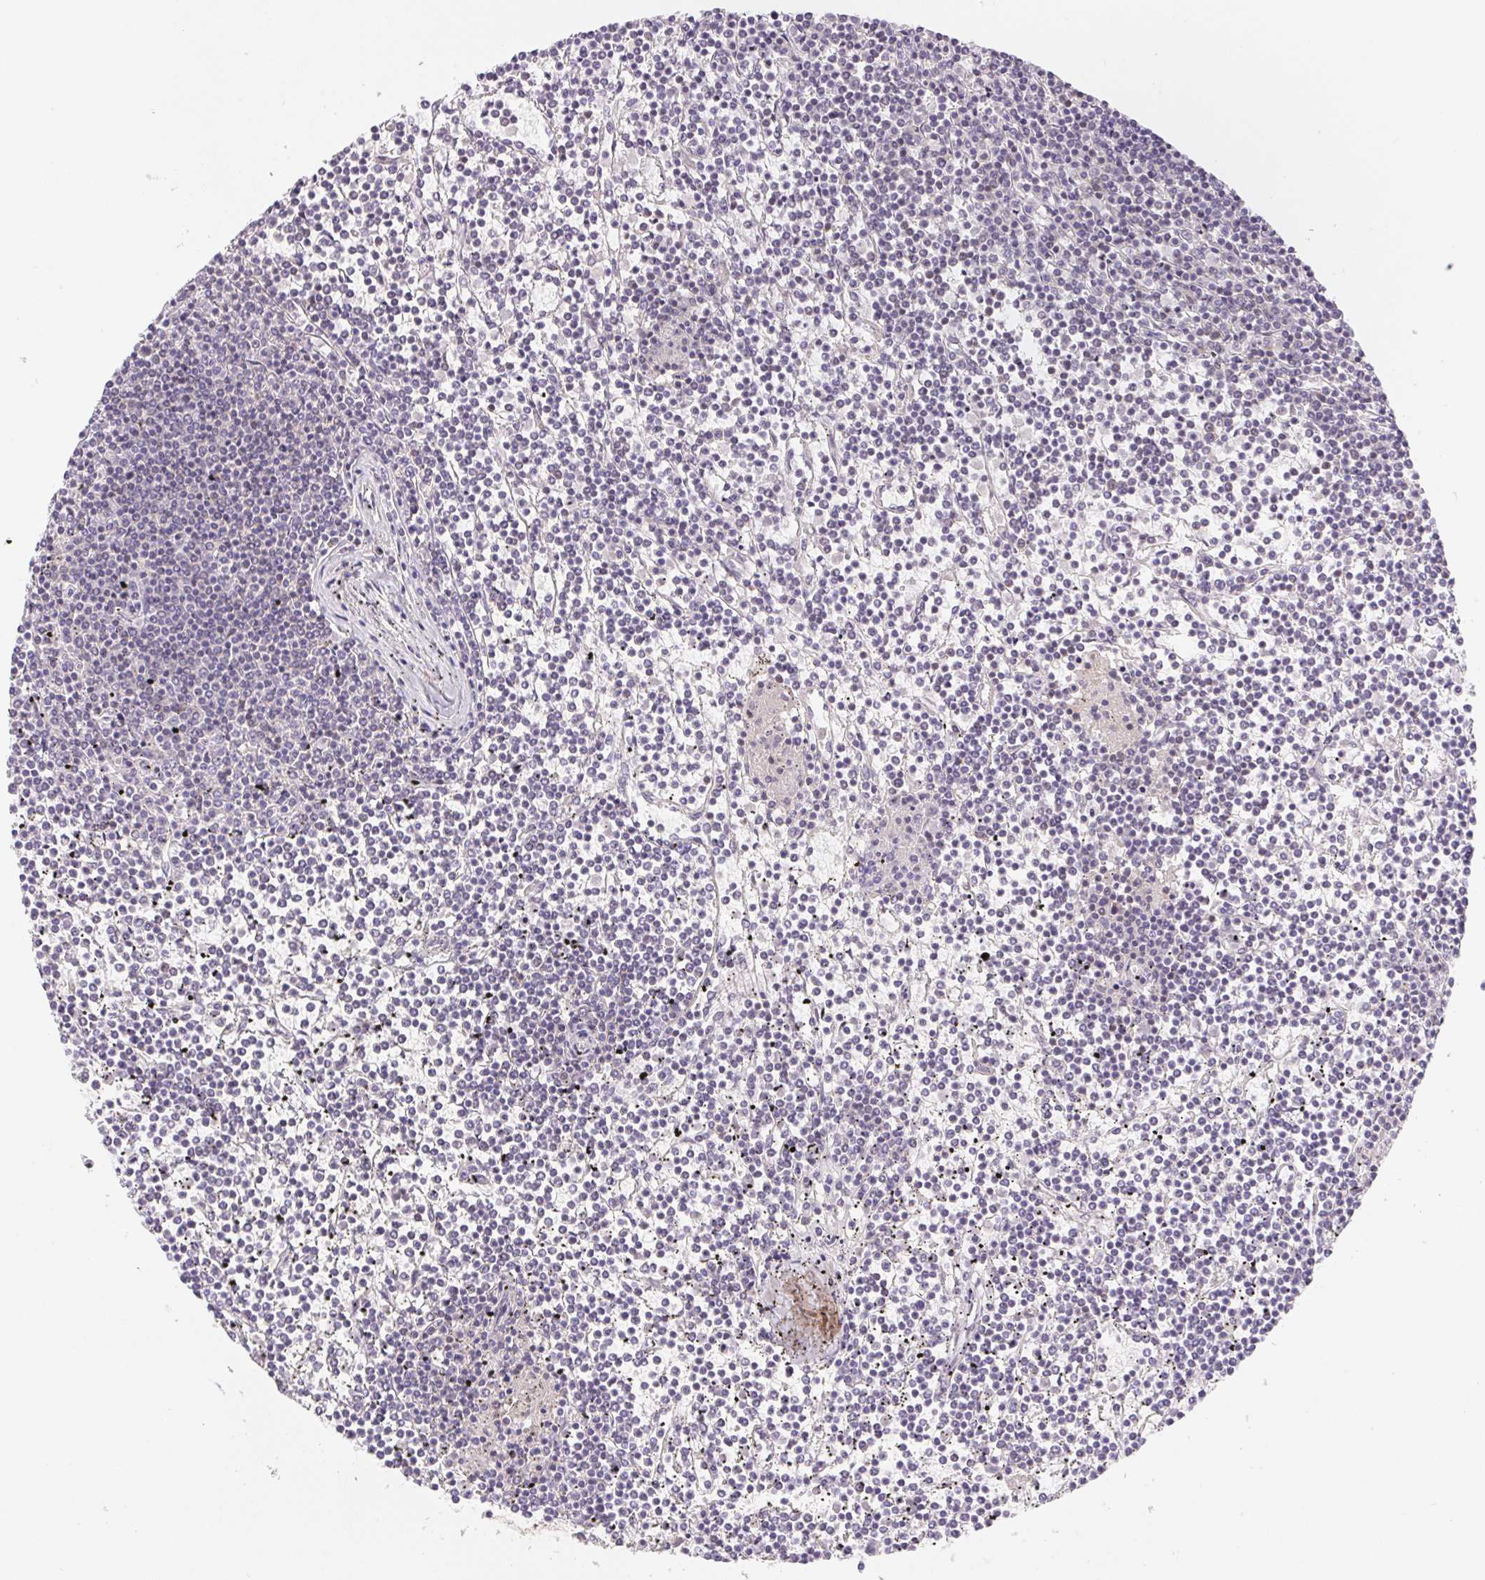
{"staining": {"intensity": "negative", "quantity": "none", "location": "none"}, "tissue": "lymphoma", "cell_type": "Tumor cells", "image_type": "cancer", "snomed": [{"axis": "morphology", "description": "Malignant lymphoma, non-Hodgkin's type, Low grade"}, {"axis": "topography", "description": "Spleen"}], "caption": "Malignant lymphoma, non-Hodgkin's type (low-grade) was stained to show a protein in brown. There is no significant positivity in tumor cells. The staining is performed using DAB brown chromogen with nuclei counter-stained in using hematoxylin.", "gene": "KIF26A", "patient": {"sex": "female", "age": 19}}